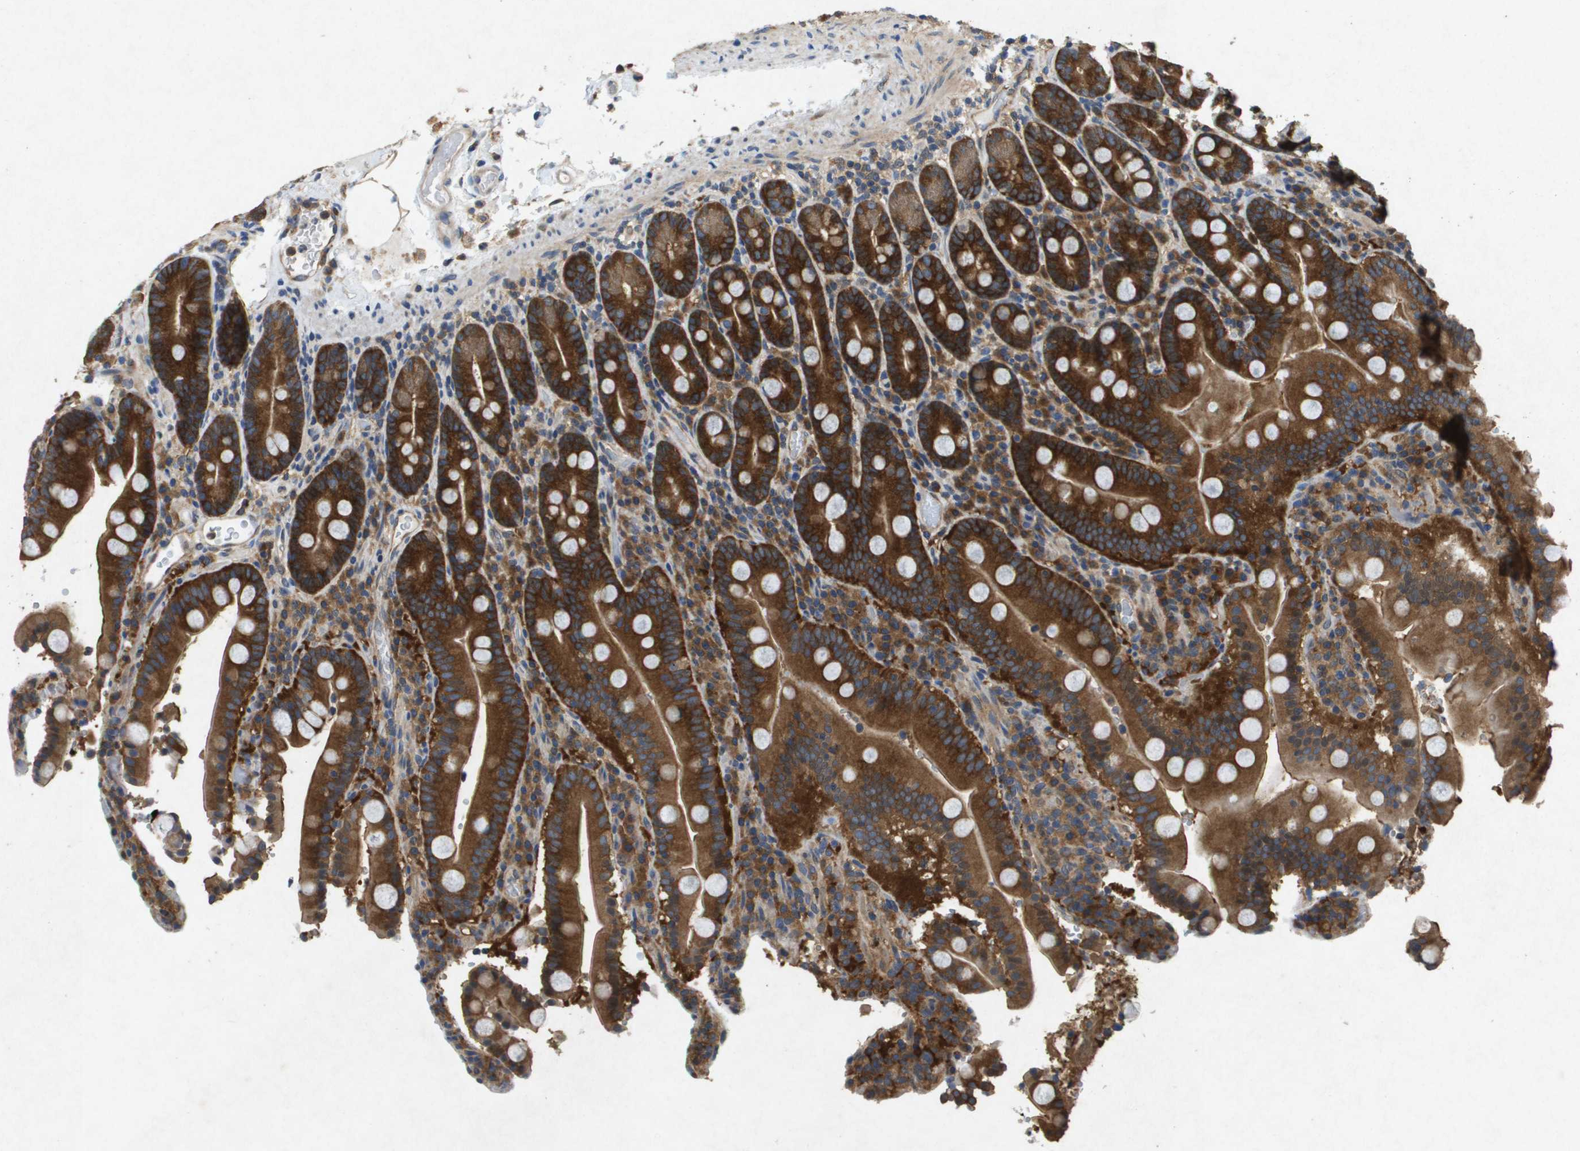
{"staining": {"intensity": "strong", "quantity": ">75%", "location": "cytoplasmic/membranous"}, "tissue": "duodenum", "cell_type": "Glandular cells", "image_type": "normal", "snomed": [{"axis": "morphology", "description": "Normal tissue, NOS"}, {"axis": "topography", "description": "Small intestine, NOS"}], "caption": "A micrograph of duodenum stained for a protein shows strong cytoplasmic/membranous brown staining in glandular cells.", "gene": "PTPRT", "patient": {"sex": "female", "age": 71}}